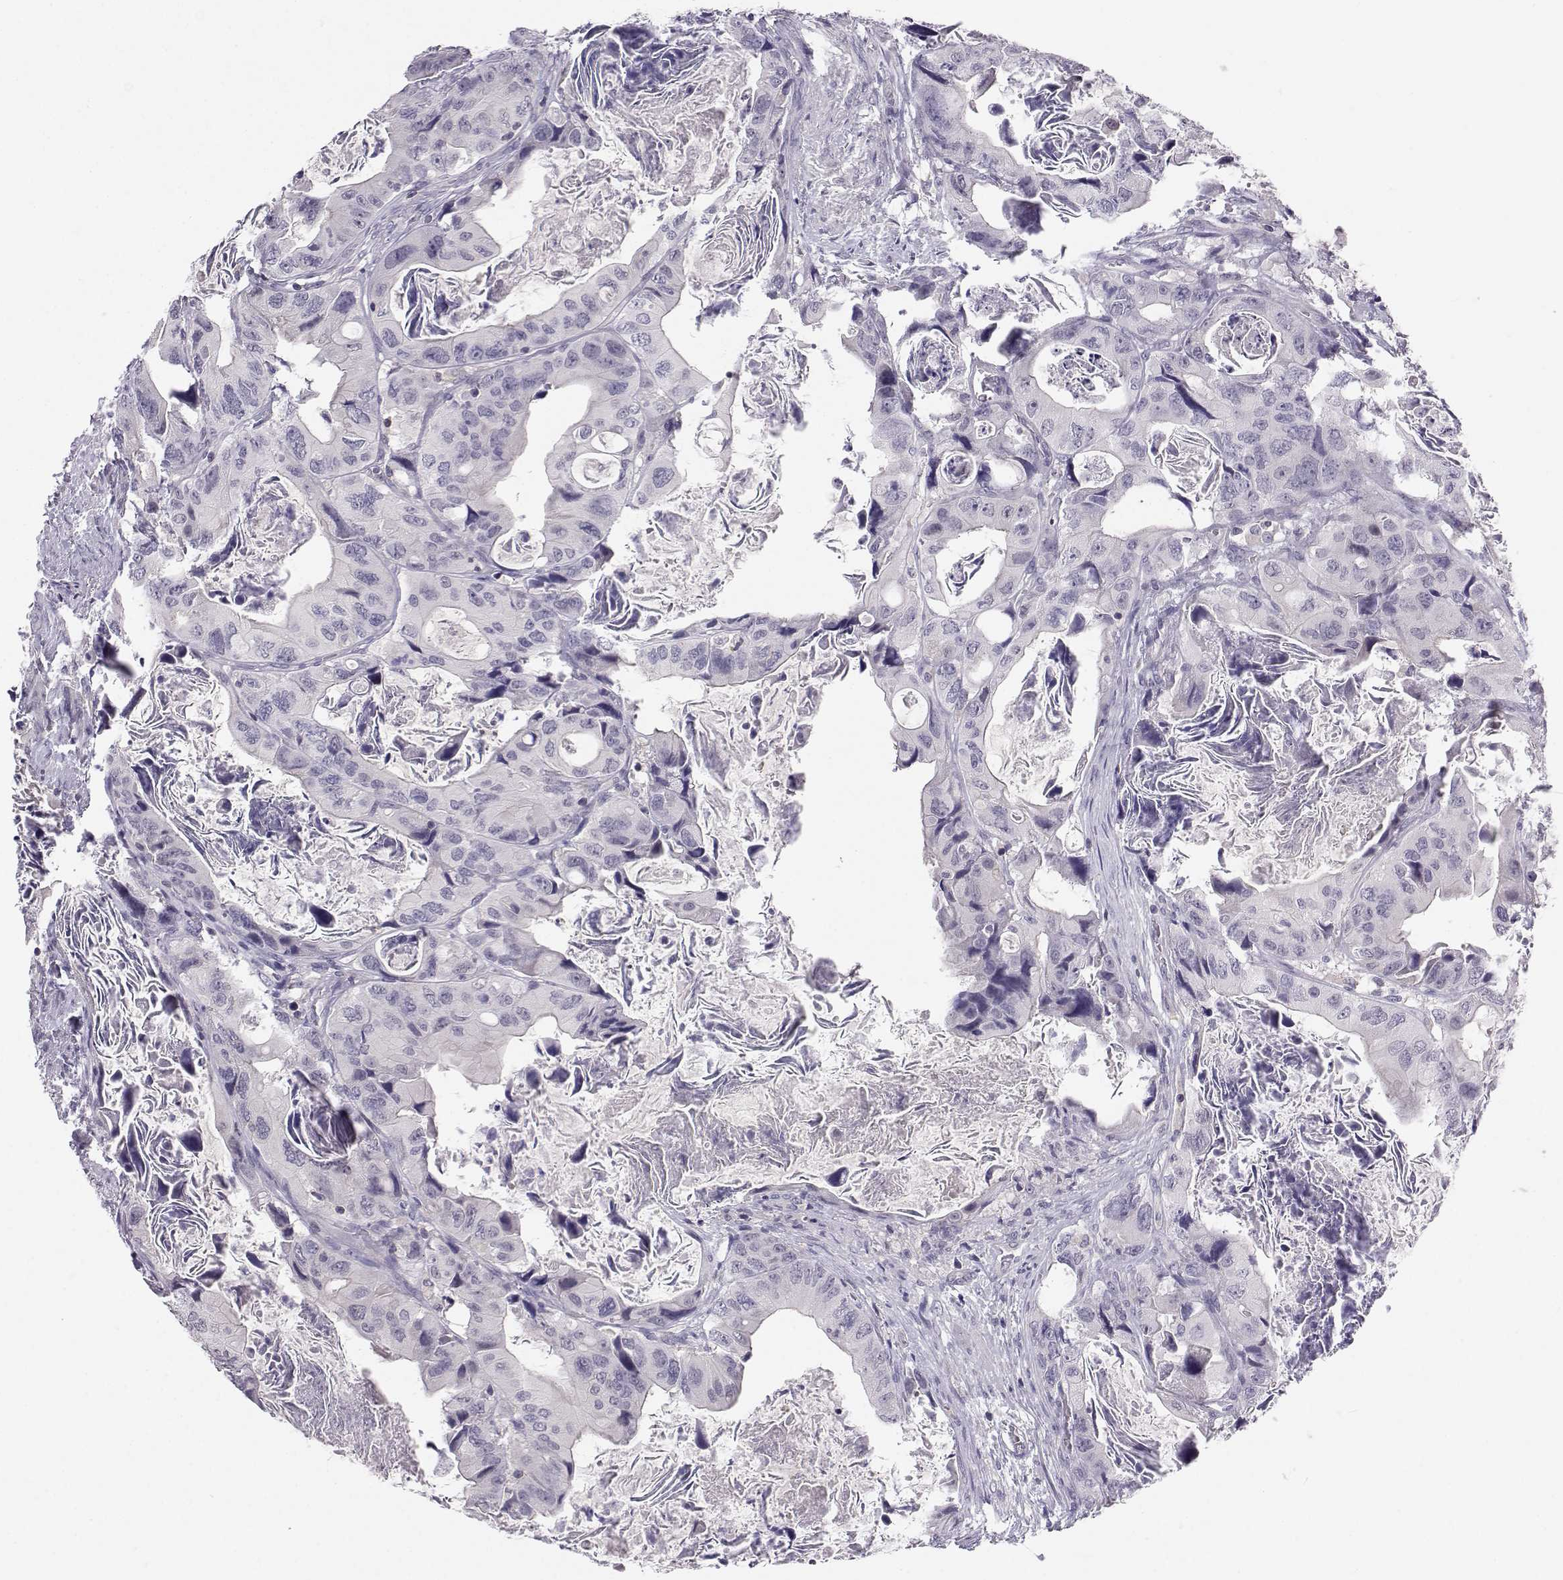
{"staining": {"intensity": "negative", "quantity": "none", "location": "none"}, "tissue": "colorectal cancer", "cell_type": "Tumor cells", "image_type": "cancer", "snomed": [{"axis": "morphology", "description": "Adenocarcinoma, NOS"}, {"axis": "topography", "description": "Rectum"}], "caption": "Protein analysis of colorectal cancer exhibits no significant positivity in tumor cells.", "gene": "MROH7", "patient": {"sex": "male", "age": 64}}